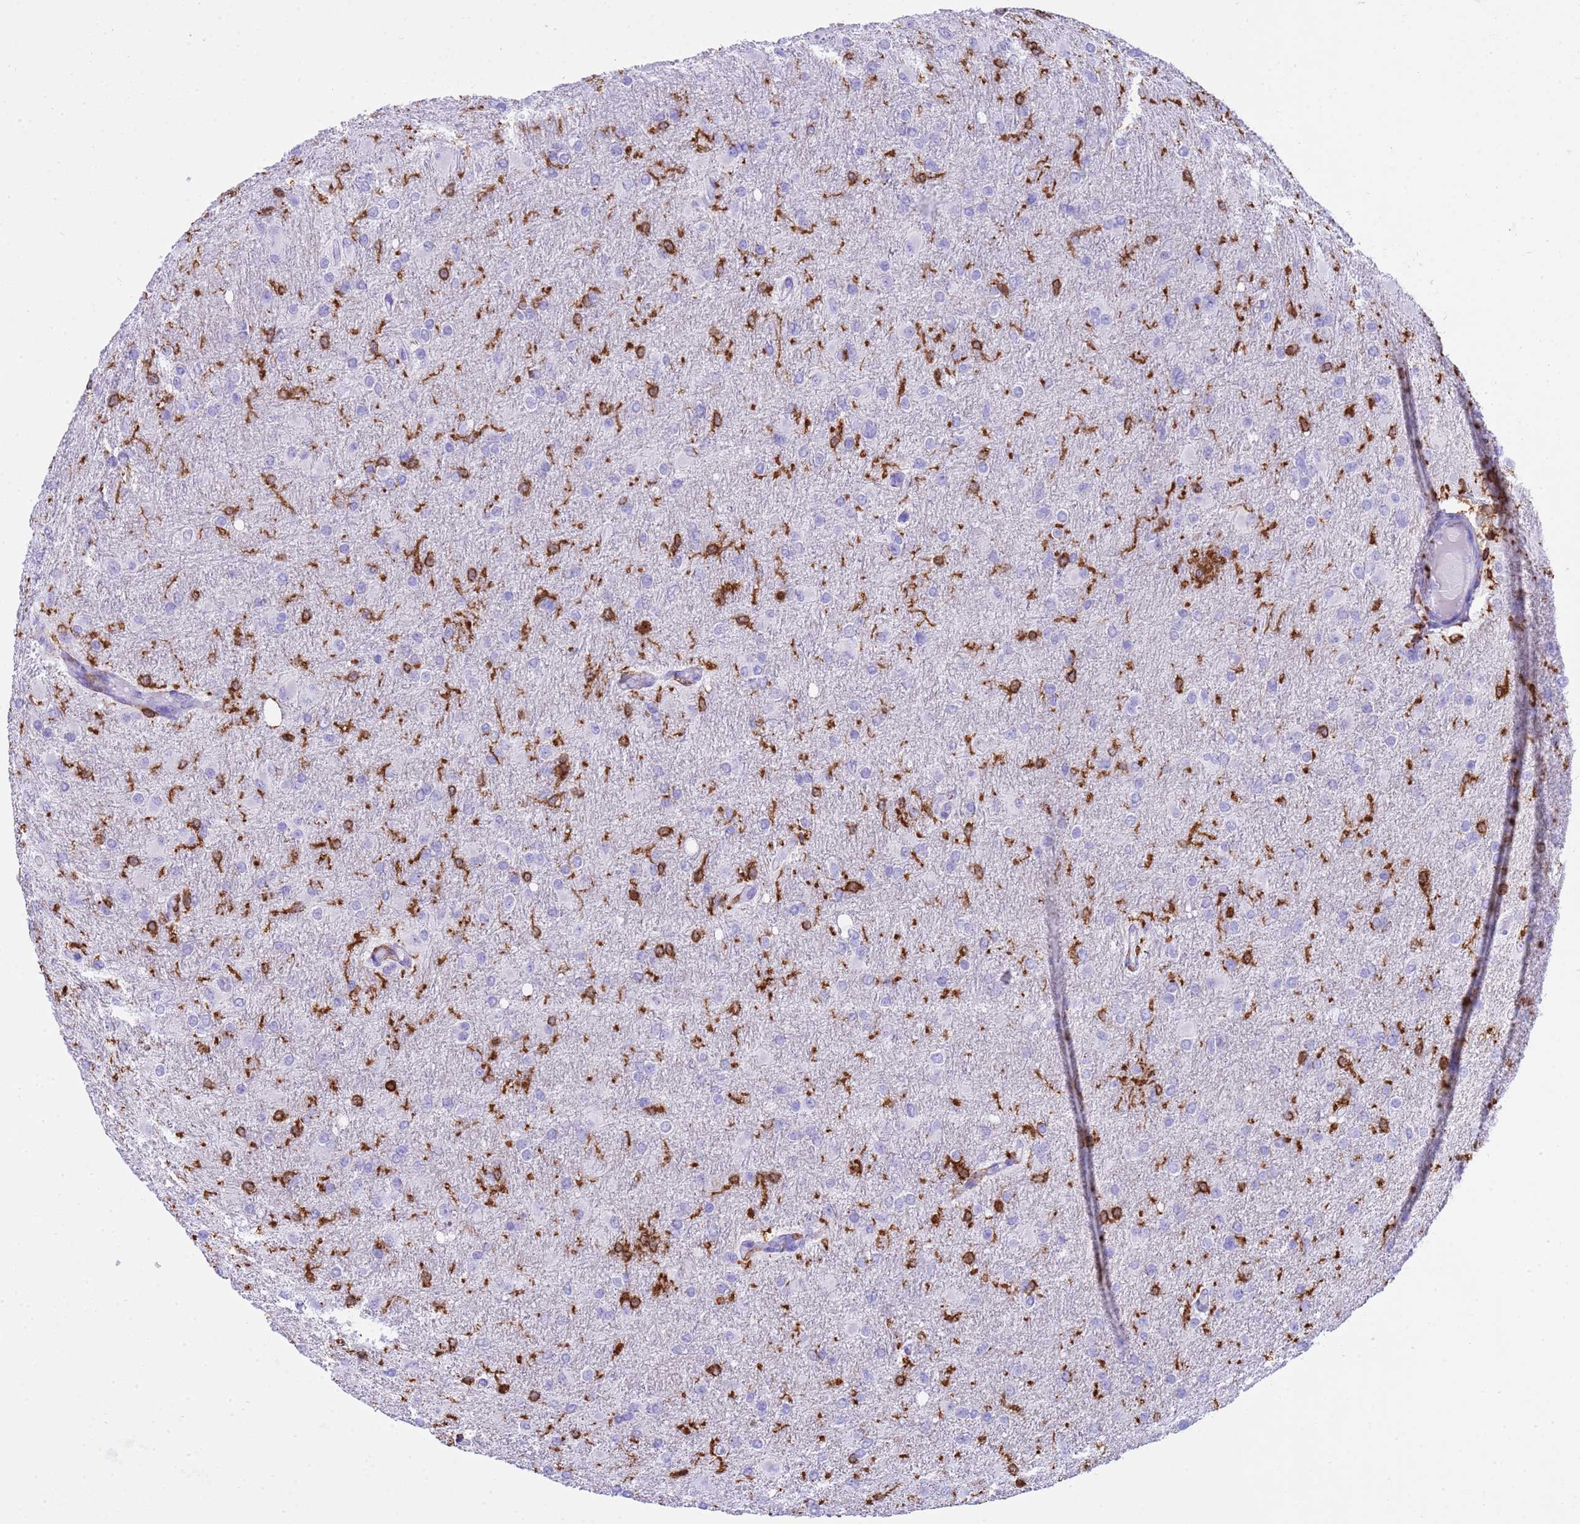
{"staining": {"intensity": "negative", "quantity": "none", "location": "none"}, "tissue": "glioma", "cell_type": "Tumor cells", "image_type": "cancer", "snomed": [{"axis": "morphology", "description": "Glioma, malignant, High grade"}, {"axis": "topography", "description": "Cerebral cortex"}], "caption": "Protein analysis of malignant glioma (high-grade) shows no significant staining in tumor cells.", "gene": "IRF5", "patient": {"sex": "female", "age": 36}}